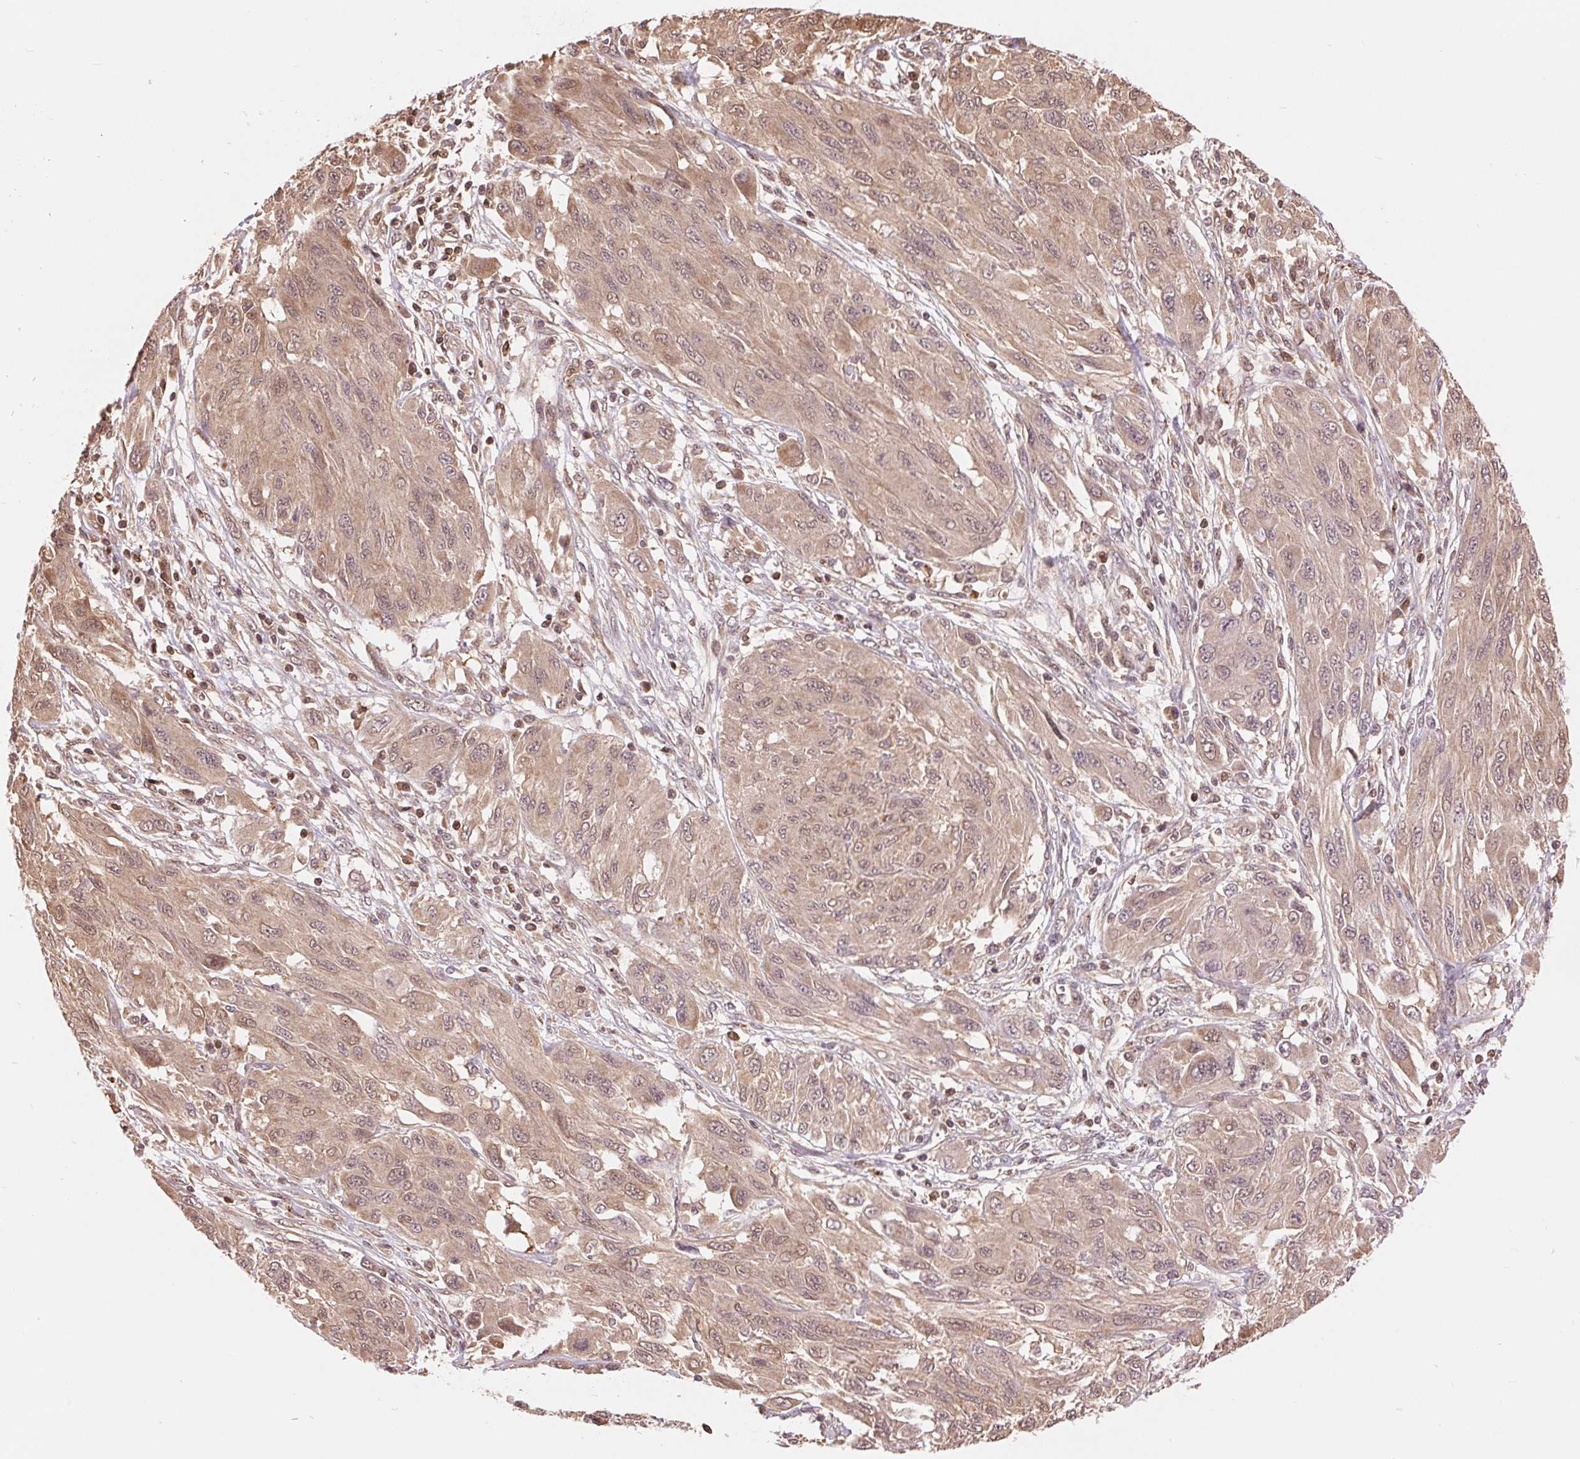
{"staining": {"intensity": "weak", "quantity": ">75%", "location": "cytoplasmic/membranous,nuclear"}, "tissue": "melanoma", "cell_type": "Tumor cells", "image_type": "cancer", "snomed": [{"axis": "morphology", "description": "Malignant melanoma, NOS"}, {"axis": "topography", "description": "Skin"}], "caption": "Protein expression analysis of human malignant melanoma reveals weak cytoplasmic/membranous and nuclear staining in about >75% of tumor cells.", "gene": "TMEM273", "patient": {"sex": "female", "age": 91}}